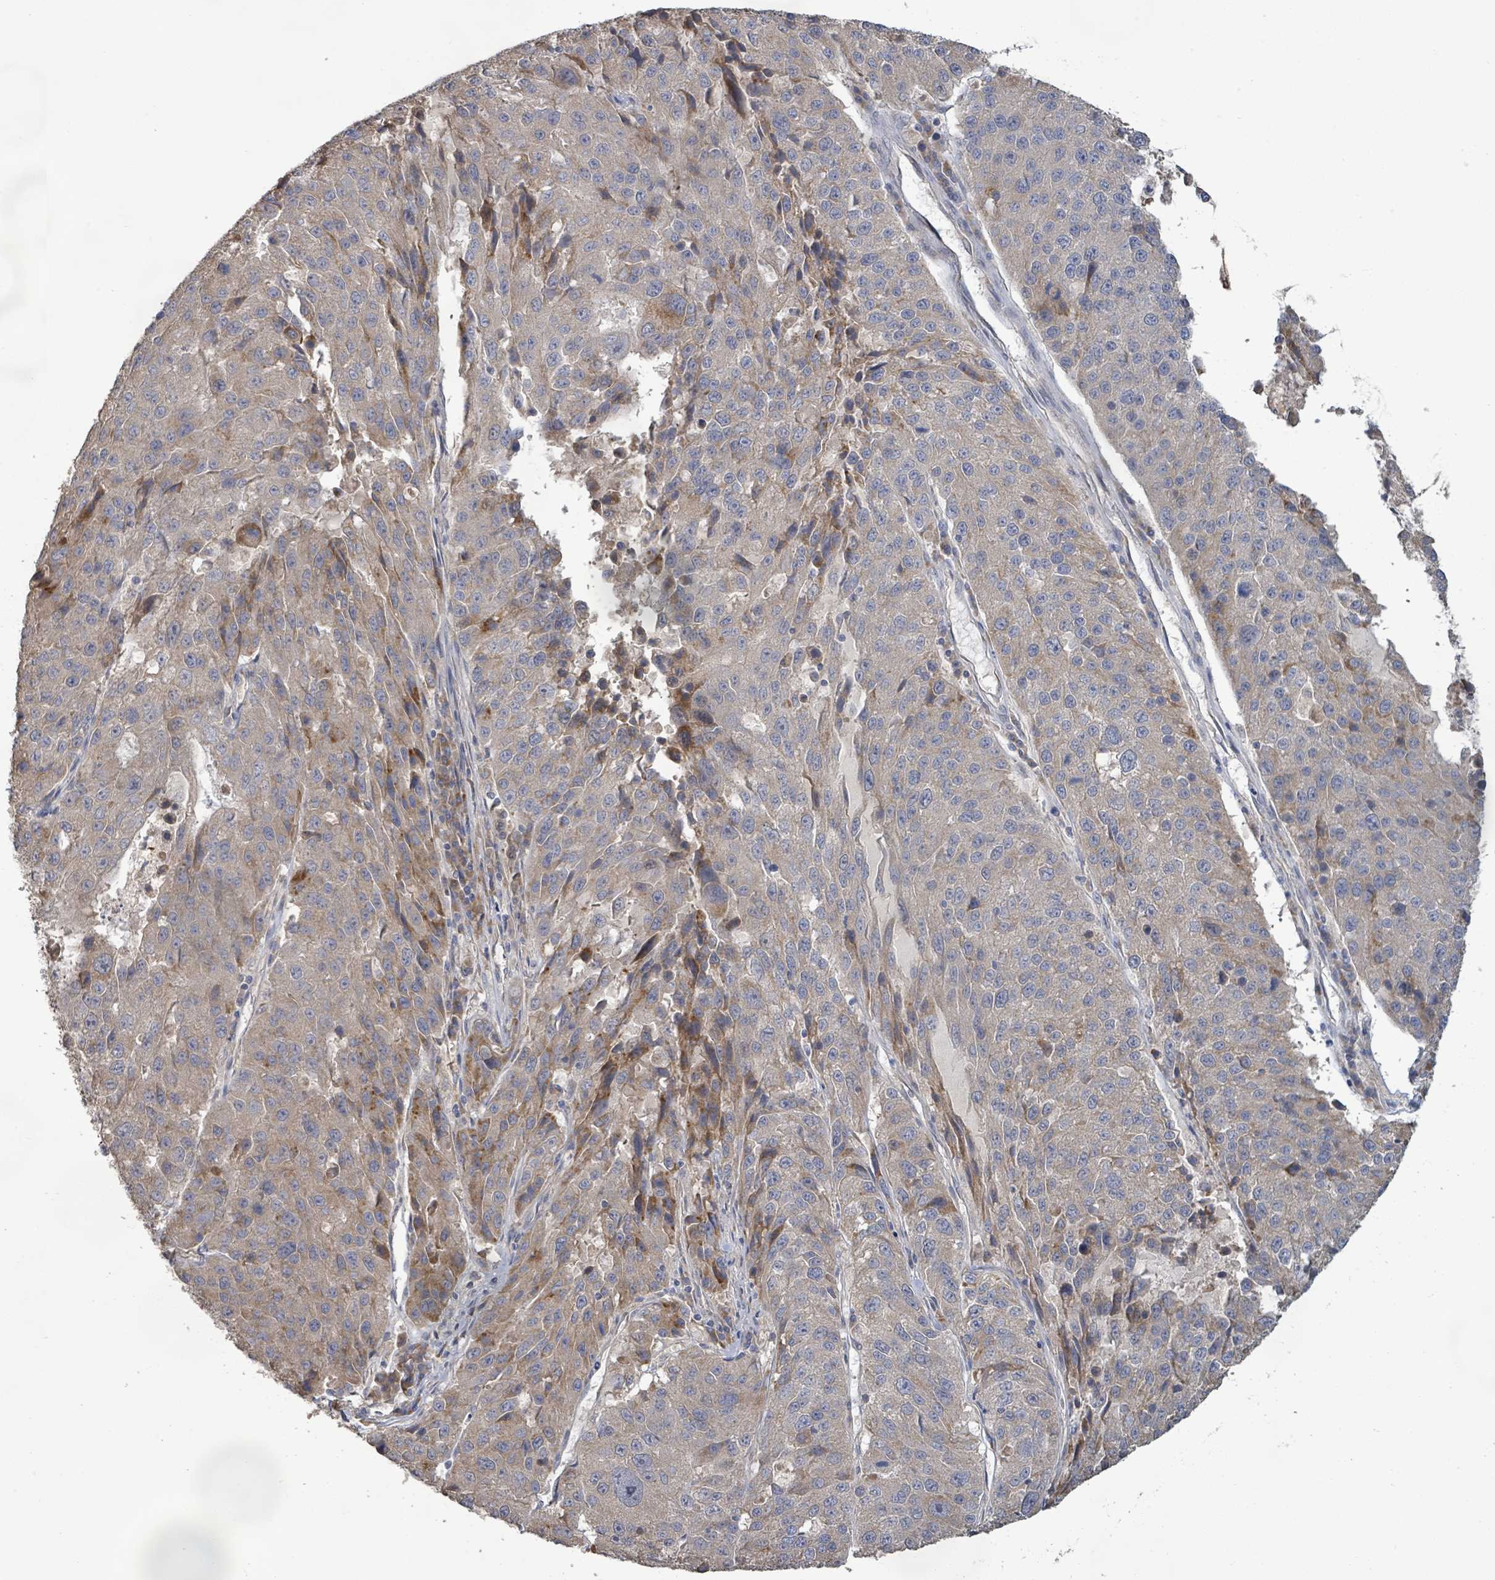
{"staining": {"intensity": "moderate", "quantity": "<25%", "location": "cytoplasmic/membranous"}, "tissue": "stomach cancer", "cell_type": "Tumor cells", "image_type": "cancer", "snomed": [{"axis": "morphology", "description": "Adenocarcinoma, NOS"}, {"axis": "topography", "description": "Stomach"}], "caption": "Approximately <25% of tumor cells in human stomach cancer (adenocarcinoma) display moderate cytoplasmic/membranous protein positivity as visualized by brown immunohistochemical staining.", "gene": "KCNS2", "patient": {"sex": "male", "age": 71}}